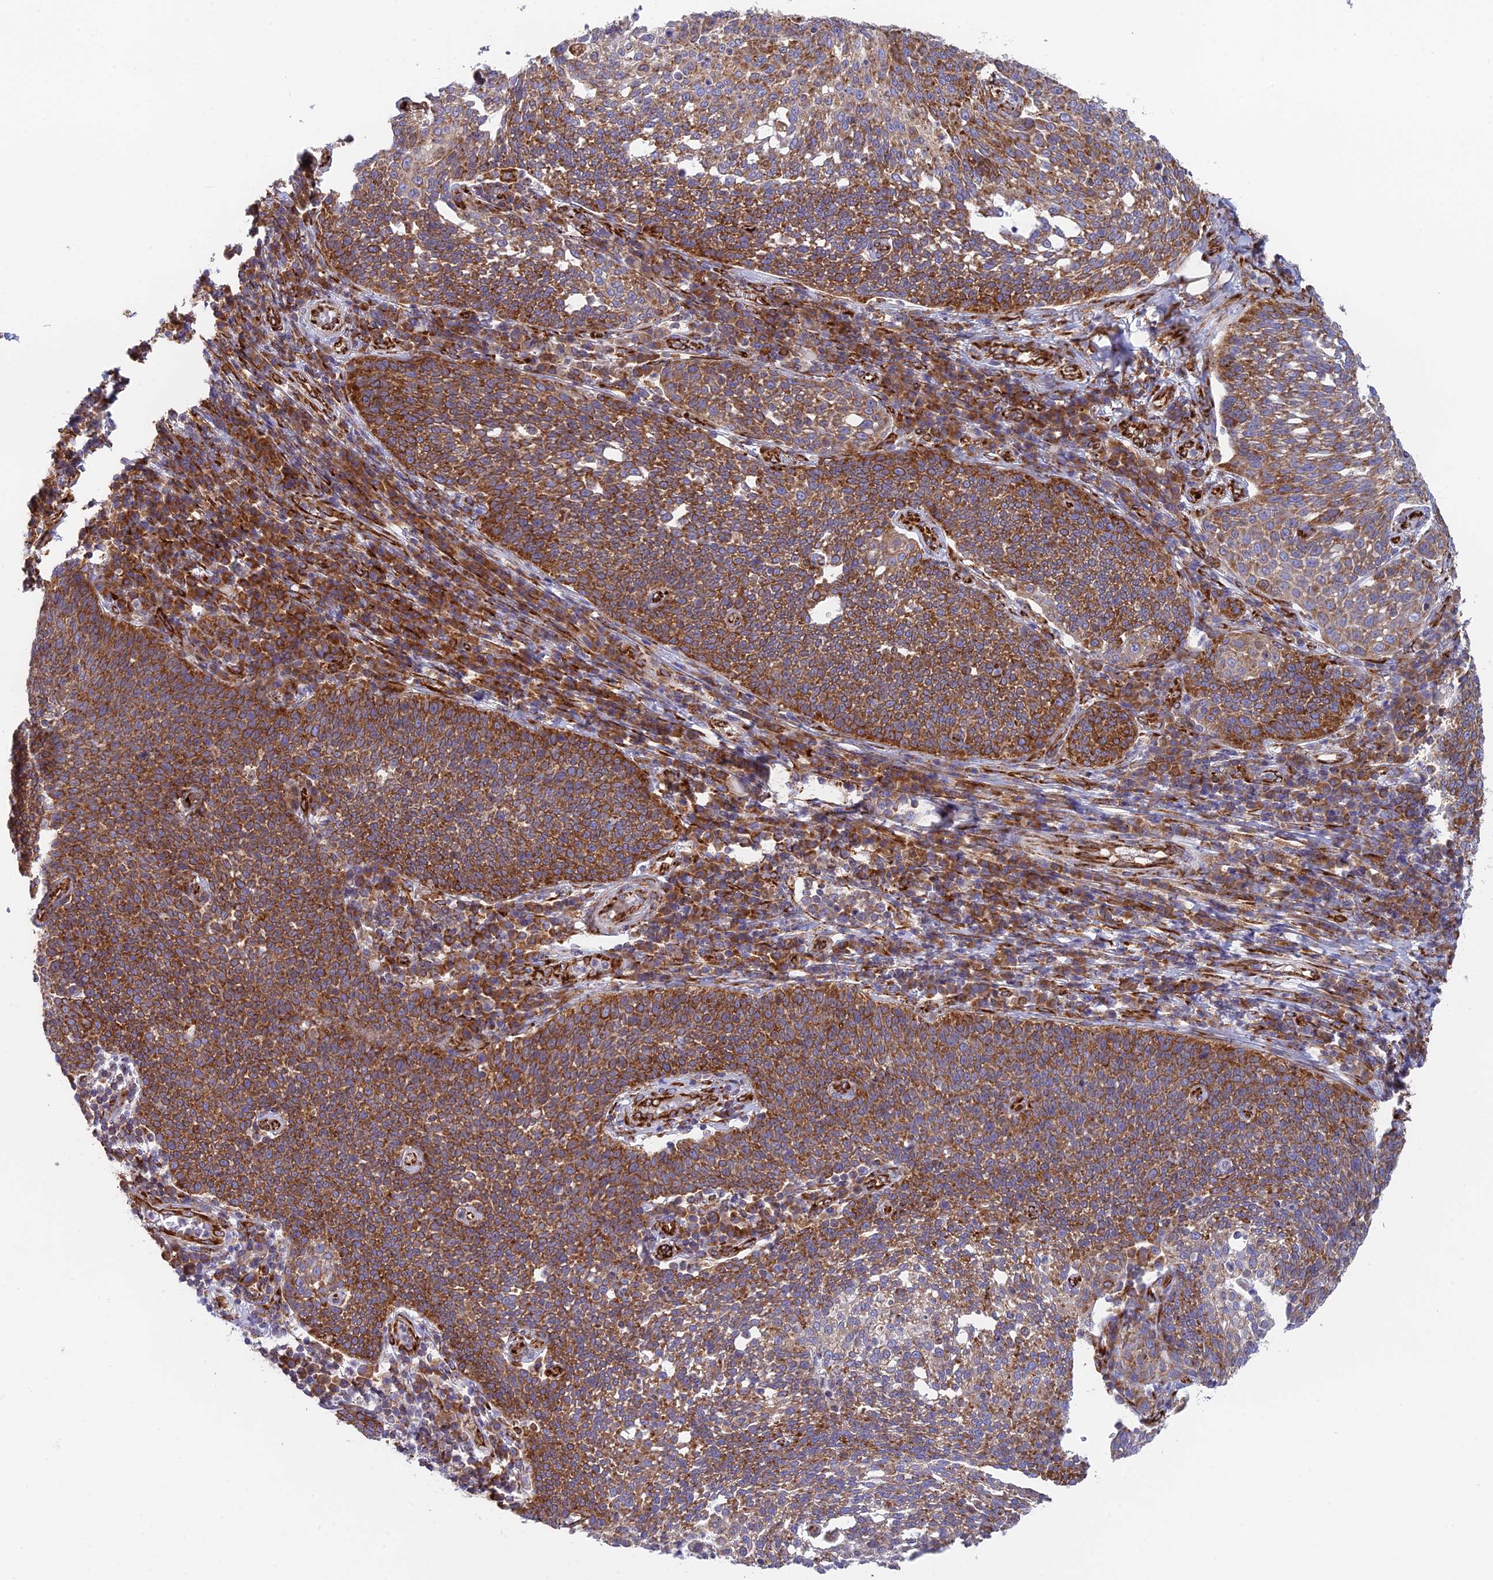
{"staining": {"intensity": "strong", "quantity": ">75%", "location": "cytoplasmic/membranous"}, "tissue": "cervical cancer", "cell_type": "Tumor cells", "image_type": "cancer", "snomed": [{"axis": "morphology", "description": "Squamous cell carcinoma, NOS"}, {"axis": "topography", "description": "Cervix"}], "caption": "Squamous cell carcinoma (cervical) stained with a brown dye shows strong cytoplasmic/membranous positive positivity in approximately >75% of tumor cells.", "gene": "CCDC69", "patient": {"sex": "female", "age": 34}}